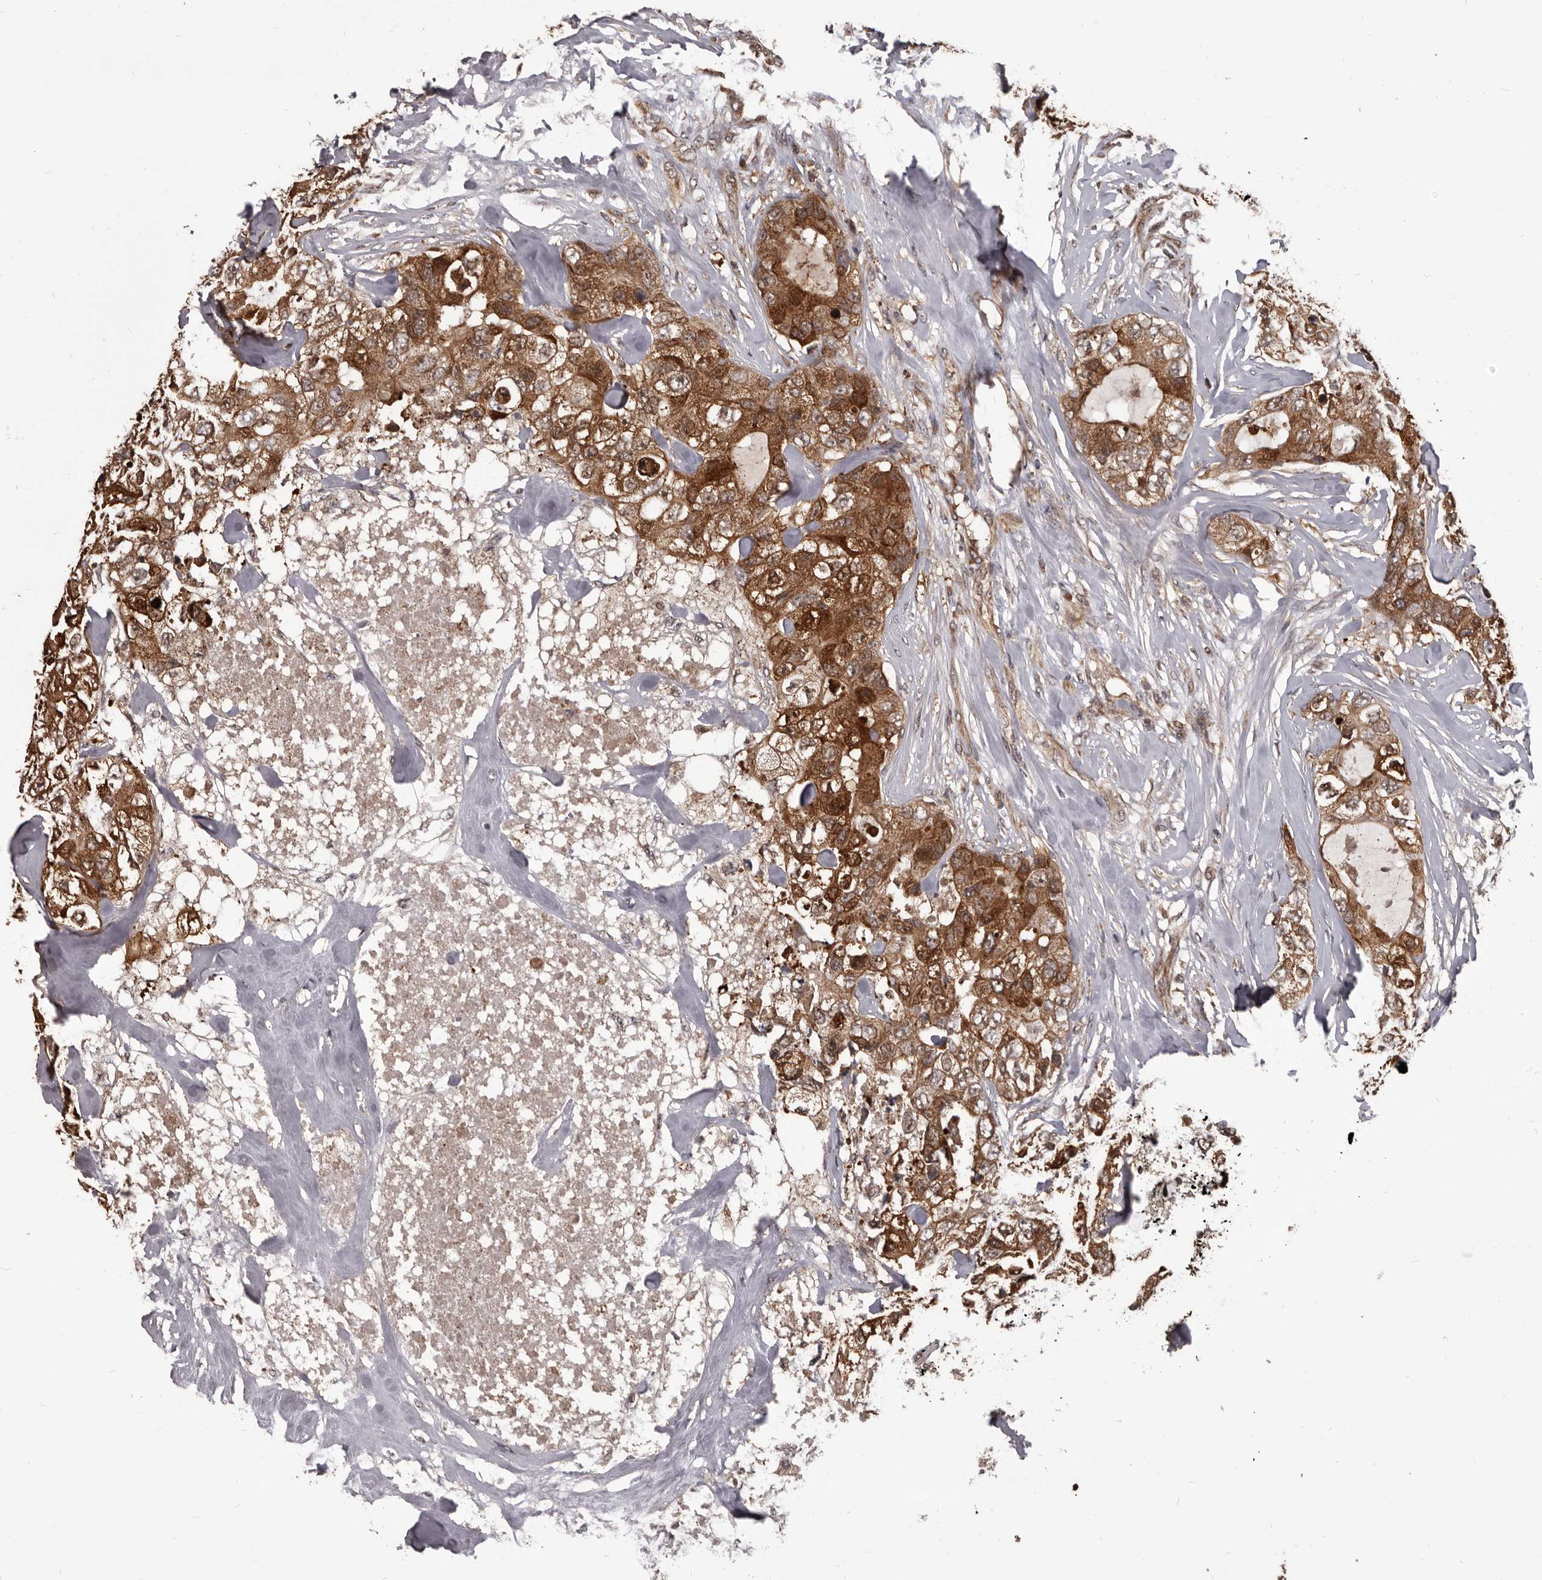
{"staining": {"intensity": "strong", "quantity": ">75%", "location": "cytoplasmic/membranous"}, "tissue": "breast cancer", "cell_type": "Tumor cells", "image_type": "cancer", "snomed": [{"axis": "morphology", "description": "Duct carcinoma"}, {"axis": "topography", "description": "Breast"}], "caption": "Immunohistochemistry (DAB (3,3'-diaminobenzidine)) staining of human breast infiltrating ductal carcinoma exhibits strong cytoplasmic/membranous protein positivity in approximately >75% of tumor cells.", "gene": "MAP3K14", "patient": {"sex": "female", "age": 62}}